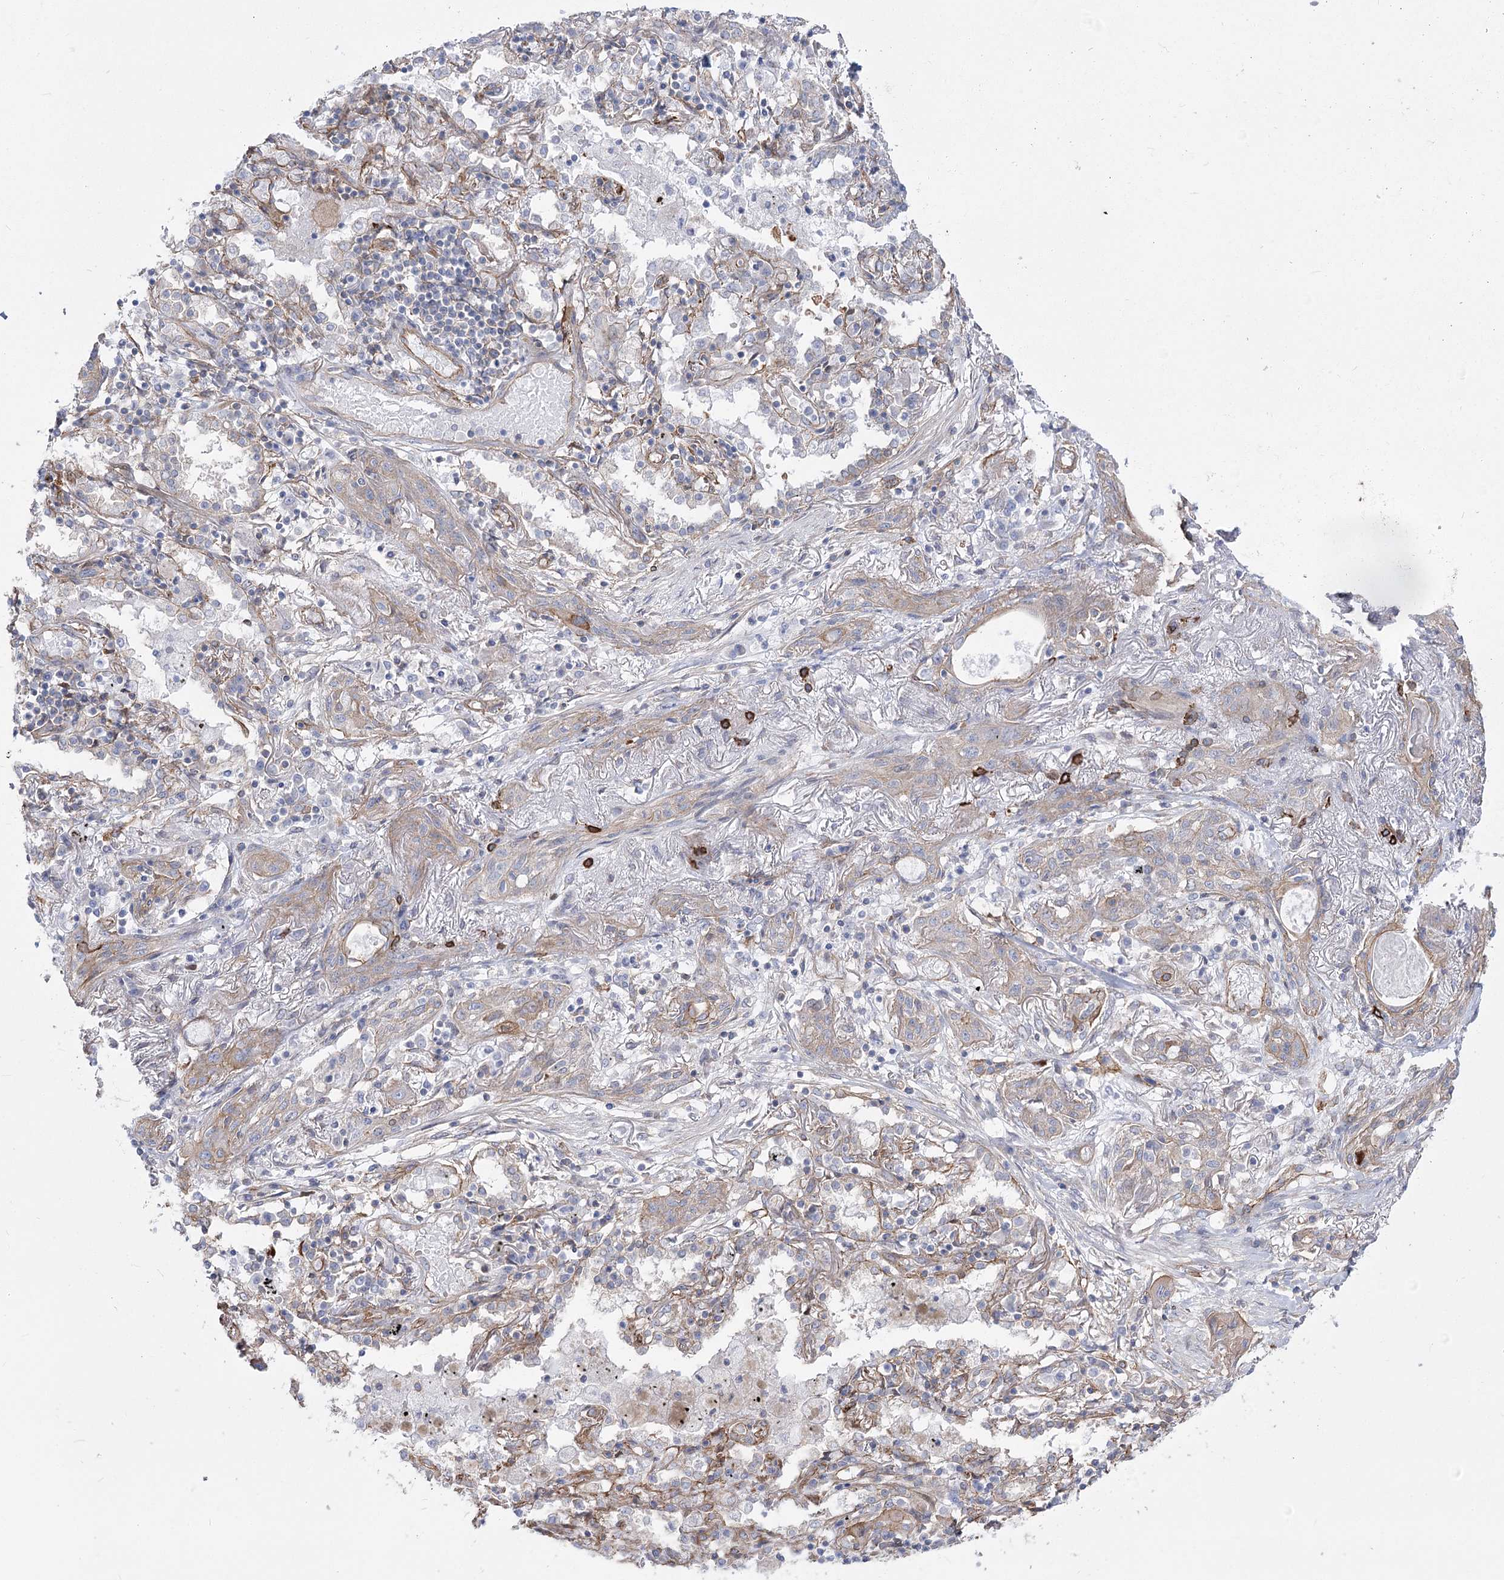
{"staining": {"intensity": "weak", "quantity": "<25%", "location": "cytoplasmic/membranous"}, "tissue": "lung cancer", "cell_type": "Tumor cells", "image_type": "cancer", "snomed": [{"axis": "morphology", "description": "Squamous cell carcinoma, NOS"}, {"axis": "topography", "description": "Lung"}], "caption": "High power microscopy micrograph of an immunohistochemistry photomicrograph of lung cancer (squamous cell carcinoma), revealing no significant positivity in tumor cells.", "gene": "PLEKHA5", "patient": {"sex": "female", "age": 47}}